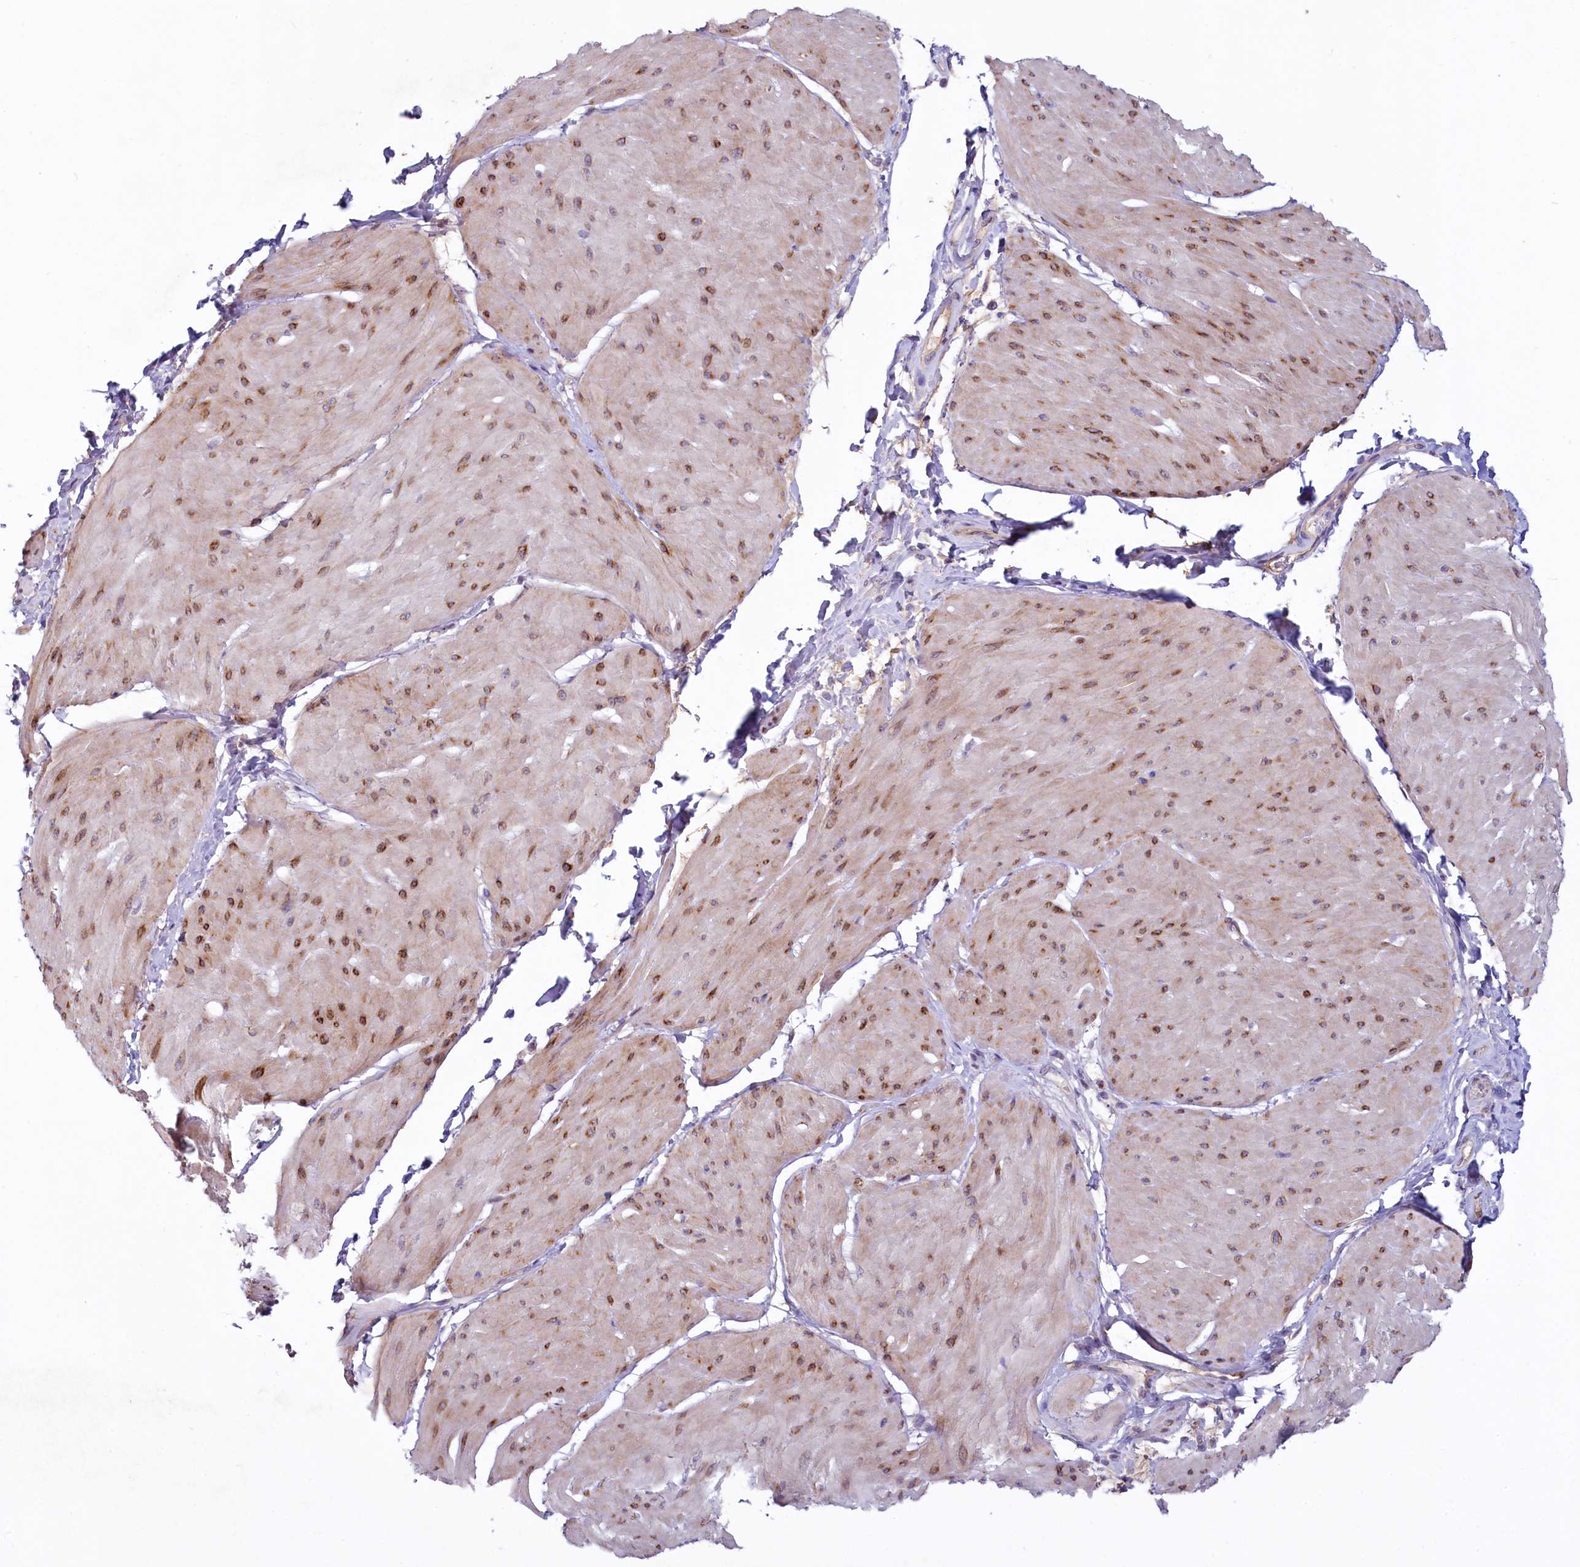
{"staining": {"intensity": "moderate", "quantity": "<25%", "location": "cytoplasmic/membranous"}, "tissue": "smooth muscle", "cell_type": "Smooth muscle cells", "image_type": "normal", "snomed": [{"axis": "morphology", "description": "Urothelial carcinoma, High grade"}, {"axis": "topography", "description": "Urinary bladder"}], "caption": "Immunohistochemical staining of benign smooth muscle exhibits moderate cytoplasmic/membranous protein expression in about <25% of smooth muscle cells.", "gene": "PROCR", "patient": {"sex": "male", "age": 46}}